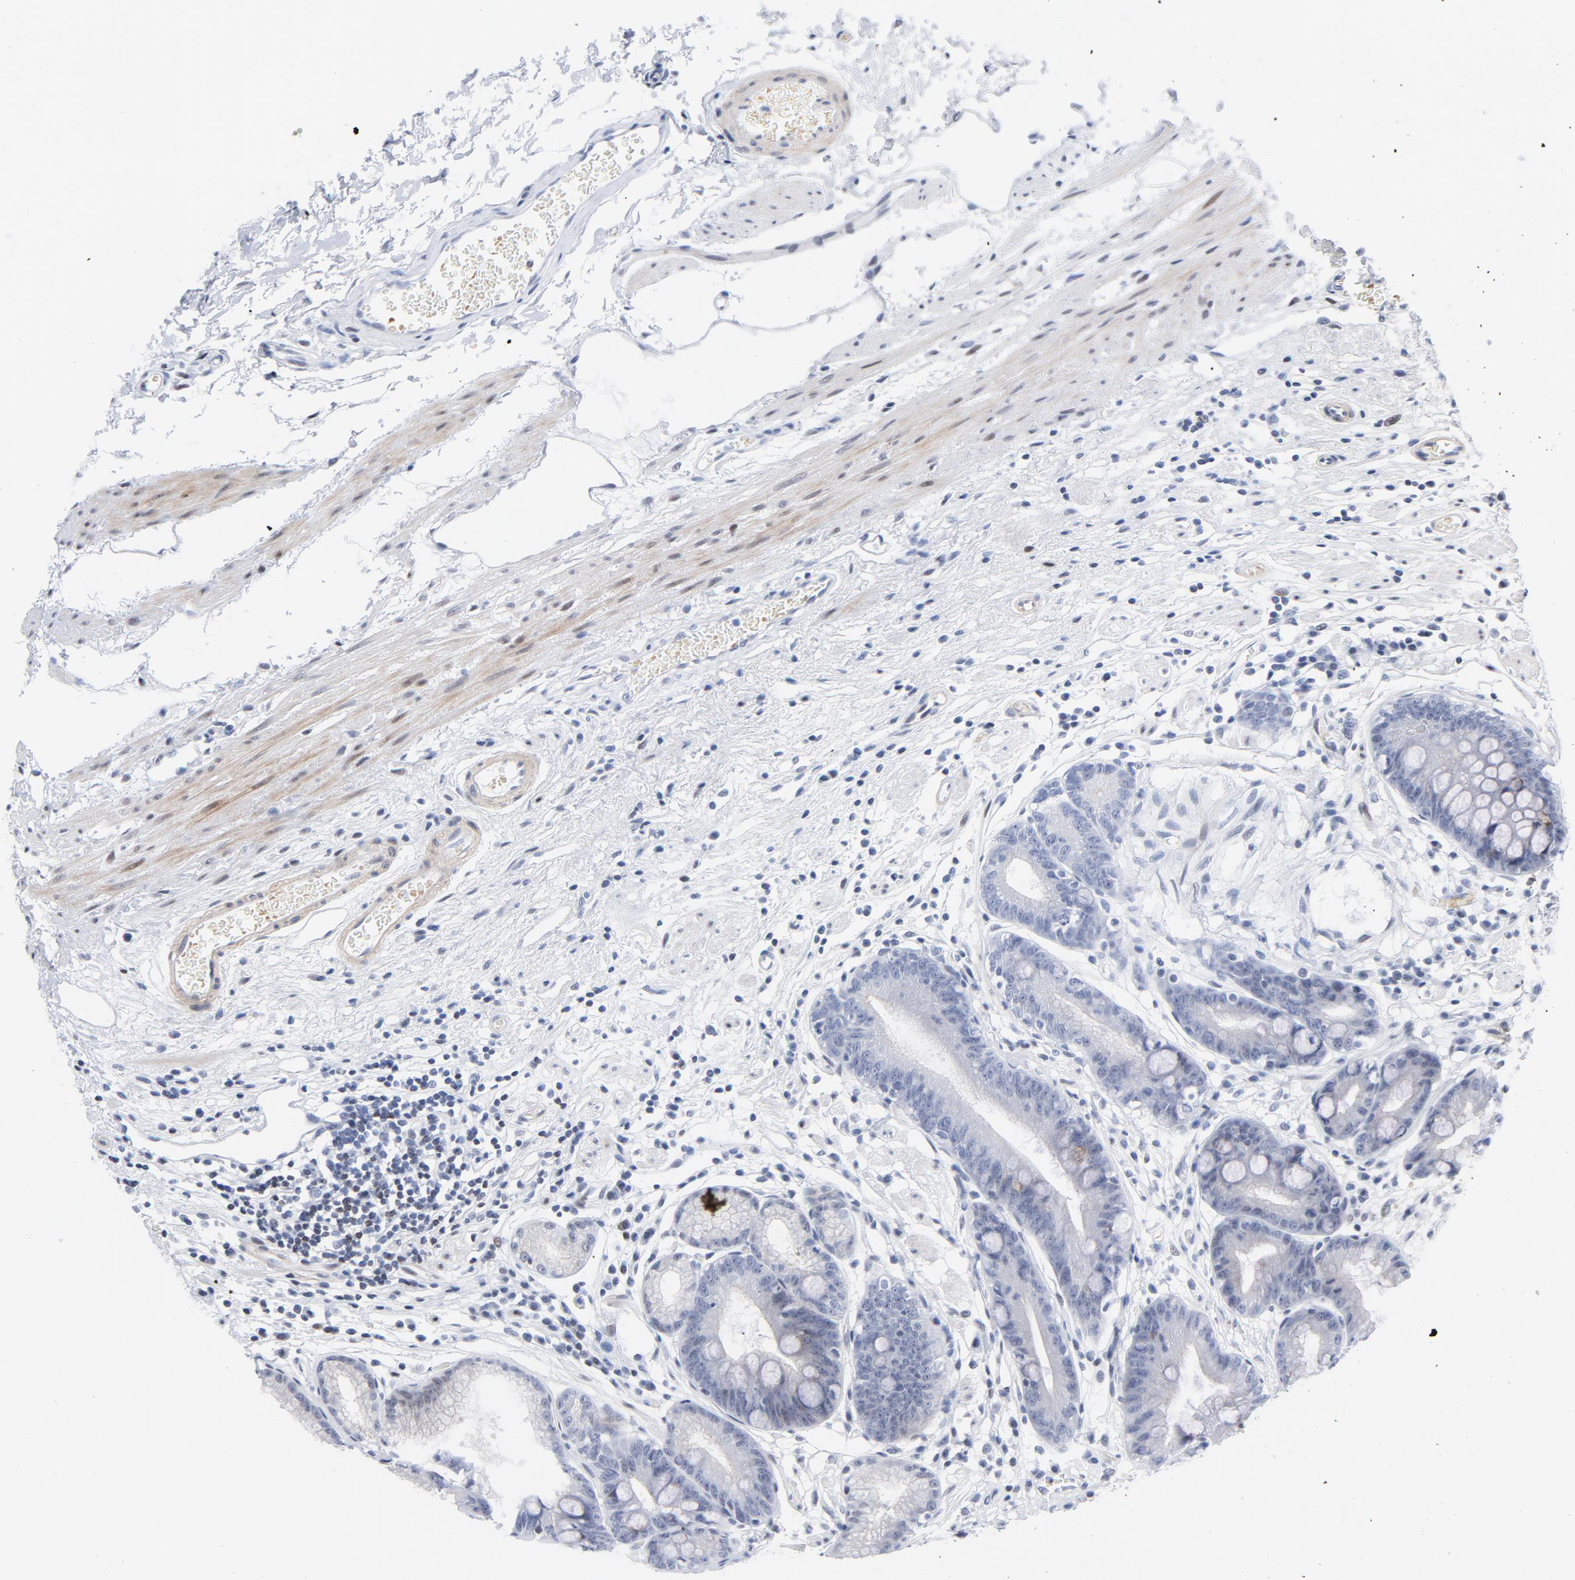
{"staining": {"intensity": "negative", "quantity": "none", "location": "none"}, "tissue": "stomach", "cell_type": "Glandular cells", "image_type": "normal", "snomed": [{"axis": "morphology", "description": "Normal tissue, NOS"}, {"axis": "morphology", "description": "Inflammation, NOS"}, {"axis": "topography", "description": "Stomach, lower"}], "caption": "This is an IHC photomicrograph of unremarkable human stomach. There is no expression in glandular cells.", "gene": "NFIC", "patient": {"sex": "male", "age": 59}}